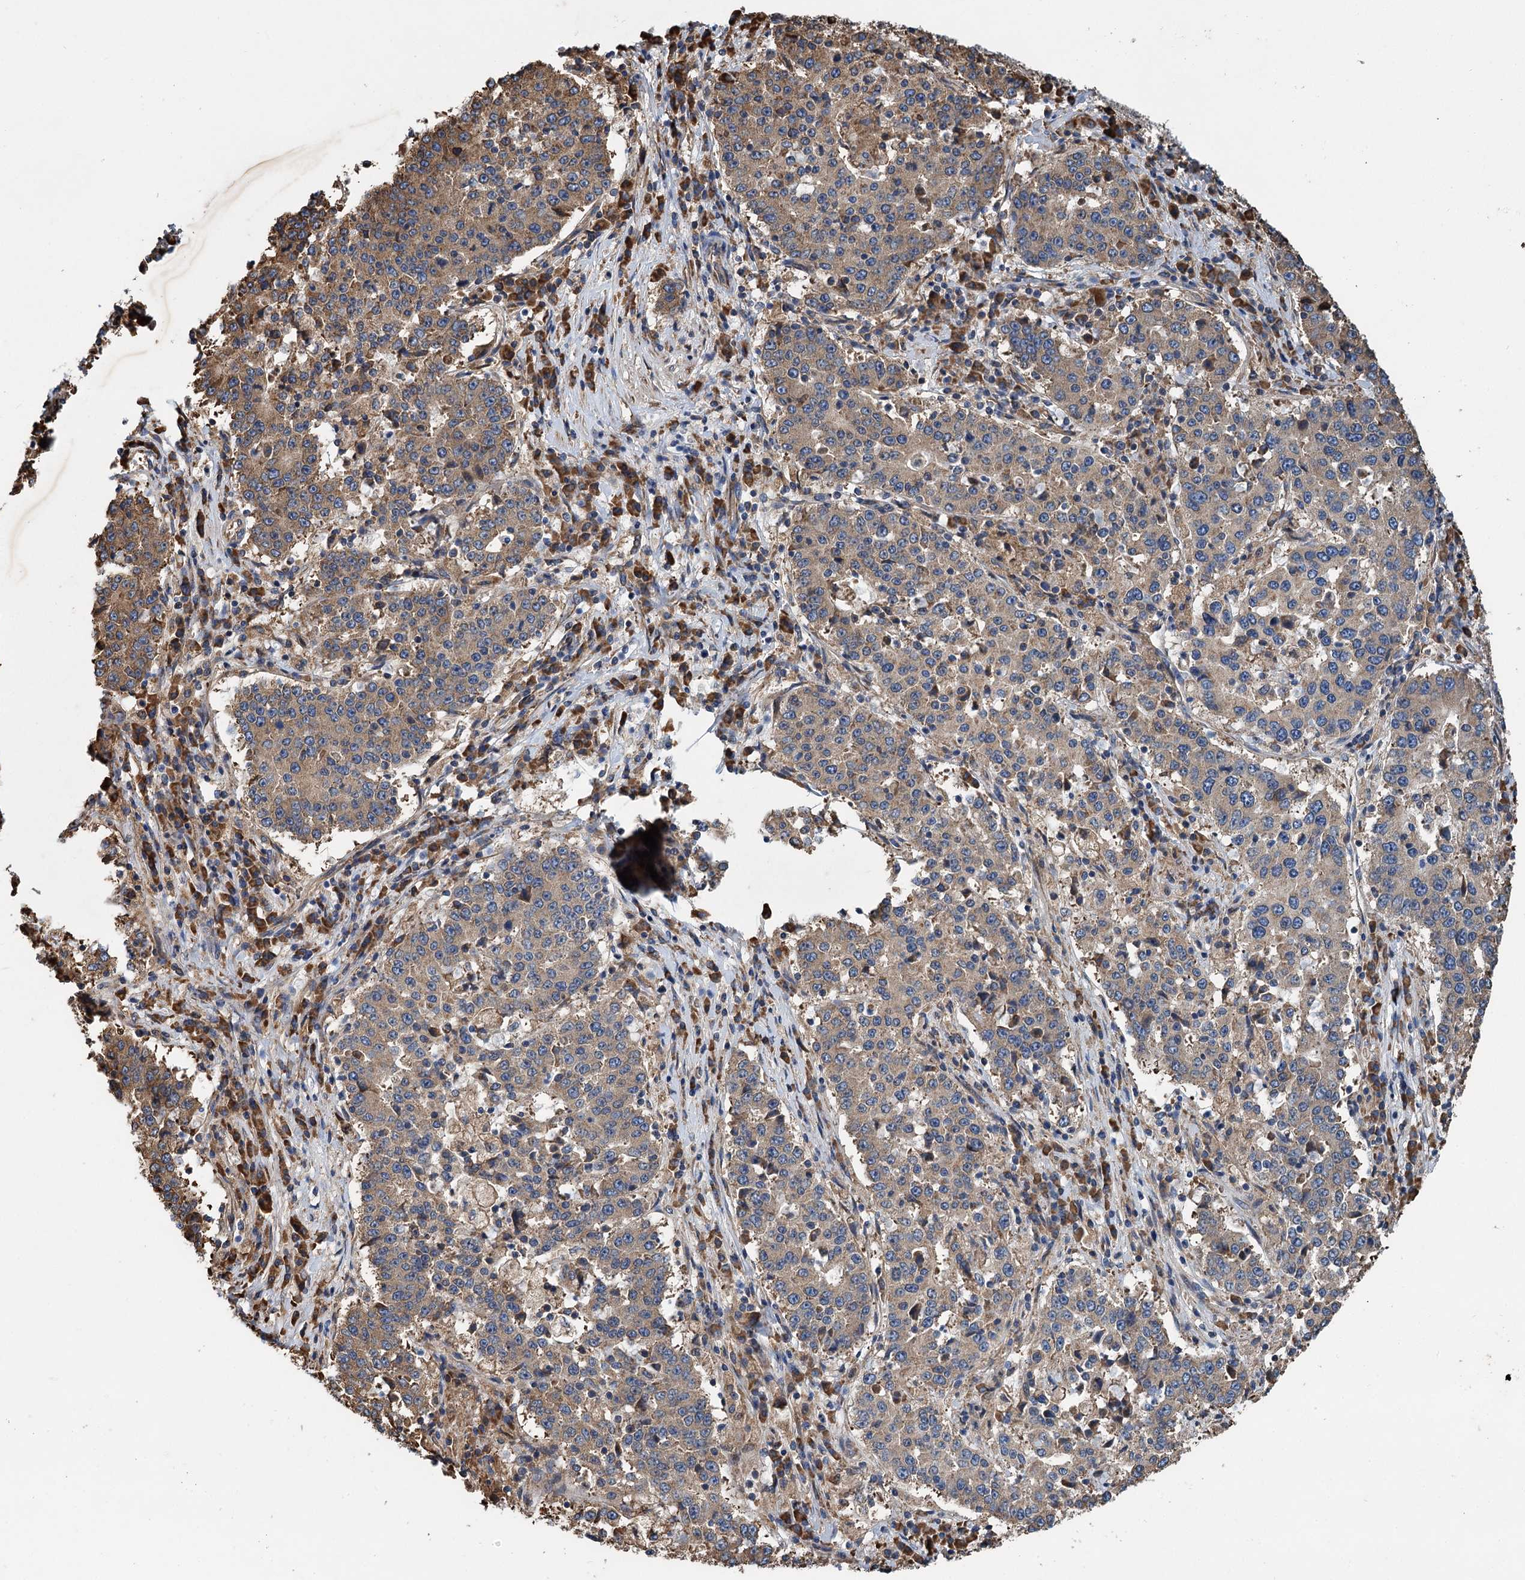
{"staining": {"intensity": "moderate", "quantity": ">75%", "location": "cytoplasmic/membranous"}, "tissue": "stomach cancer", "cell_type": "Tumor cells", "image_type": "cancer", "snomed": [{"axis": "morphology", "description": "Adenocarcinoma, NOS"}, {"axis": "topography", "description": "Stomach"}], "caption": "Brown immunohistochemical staining in human stomach cancer (adenocarcinoma) reveals moderate cytoplasmic/membranous positivity in approximately >75% of tumor cells.", "gene": "LINS1", "patient": {"sex": "male", "age": 59}}